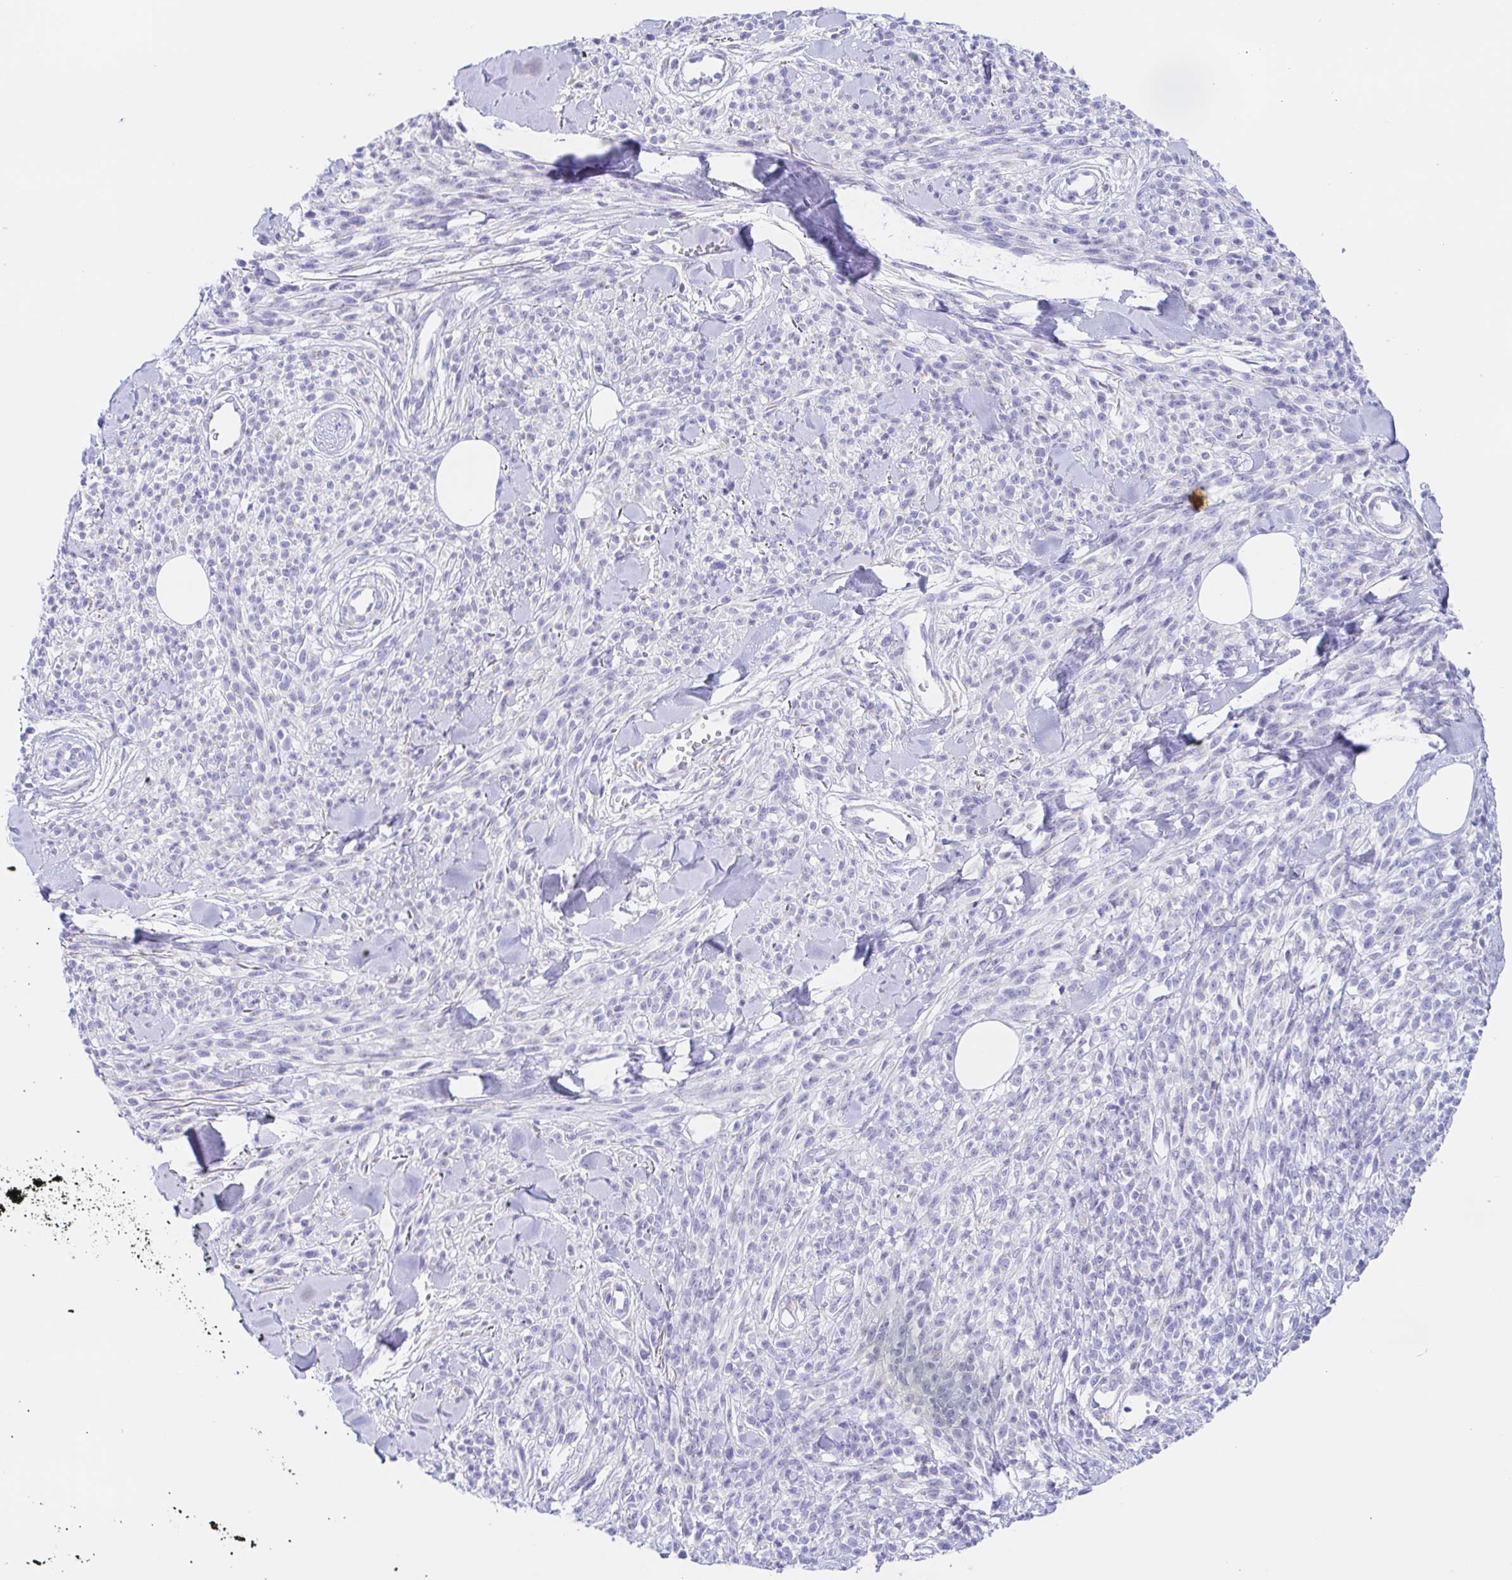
{"staining": {"intensity": "negative", "quantity": "none", "location": "none"}, "tissue": "melanoma", "cell_type": "Tumor cells", "image_type": "cancer", "snomed": [{"axis": "morphology", "description": "Malignant melanoma, NOS"}, {"axis": "topography", "description": "Skin"}, {"axis": "topography", "description": "Skin of trunk"}], "caption": "A micrograph of human malignant melanoma is negative for staining in tumor cells.", "gene": "SCG3", "patient": {"sex": "male", "age": 74}}